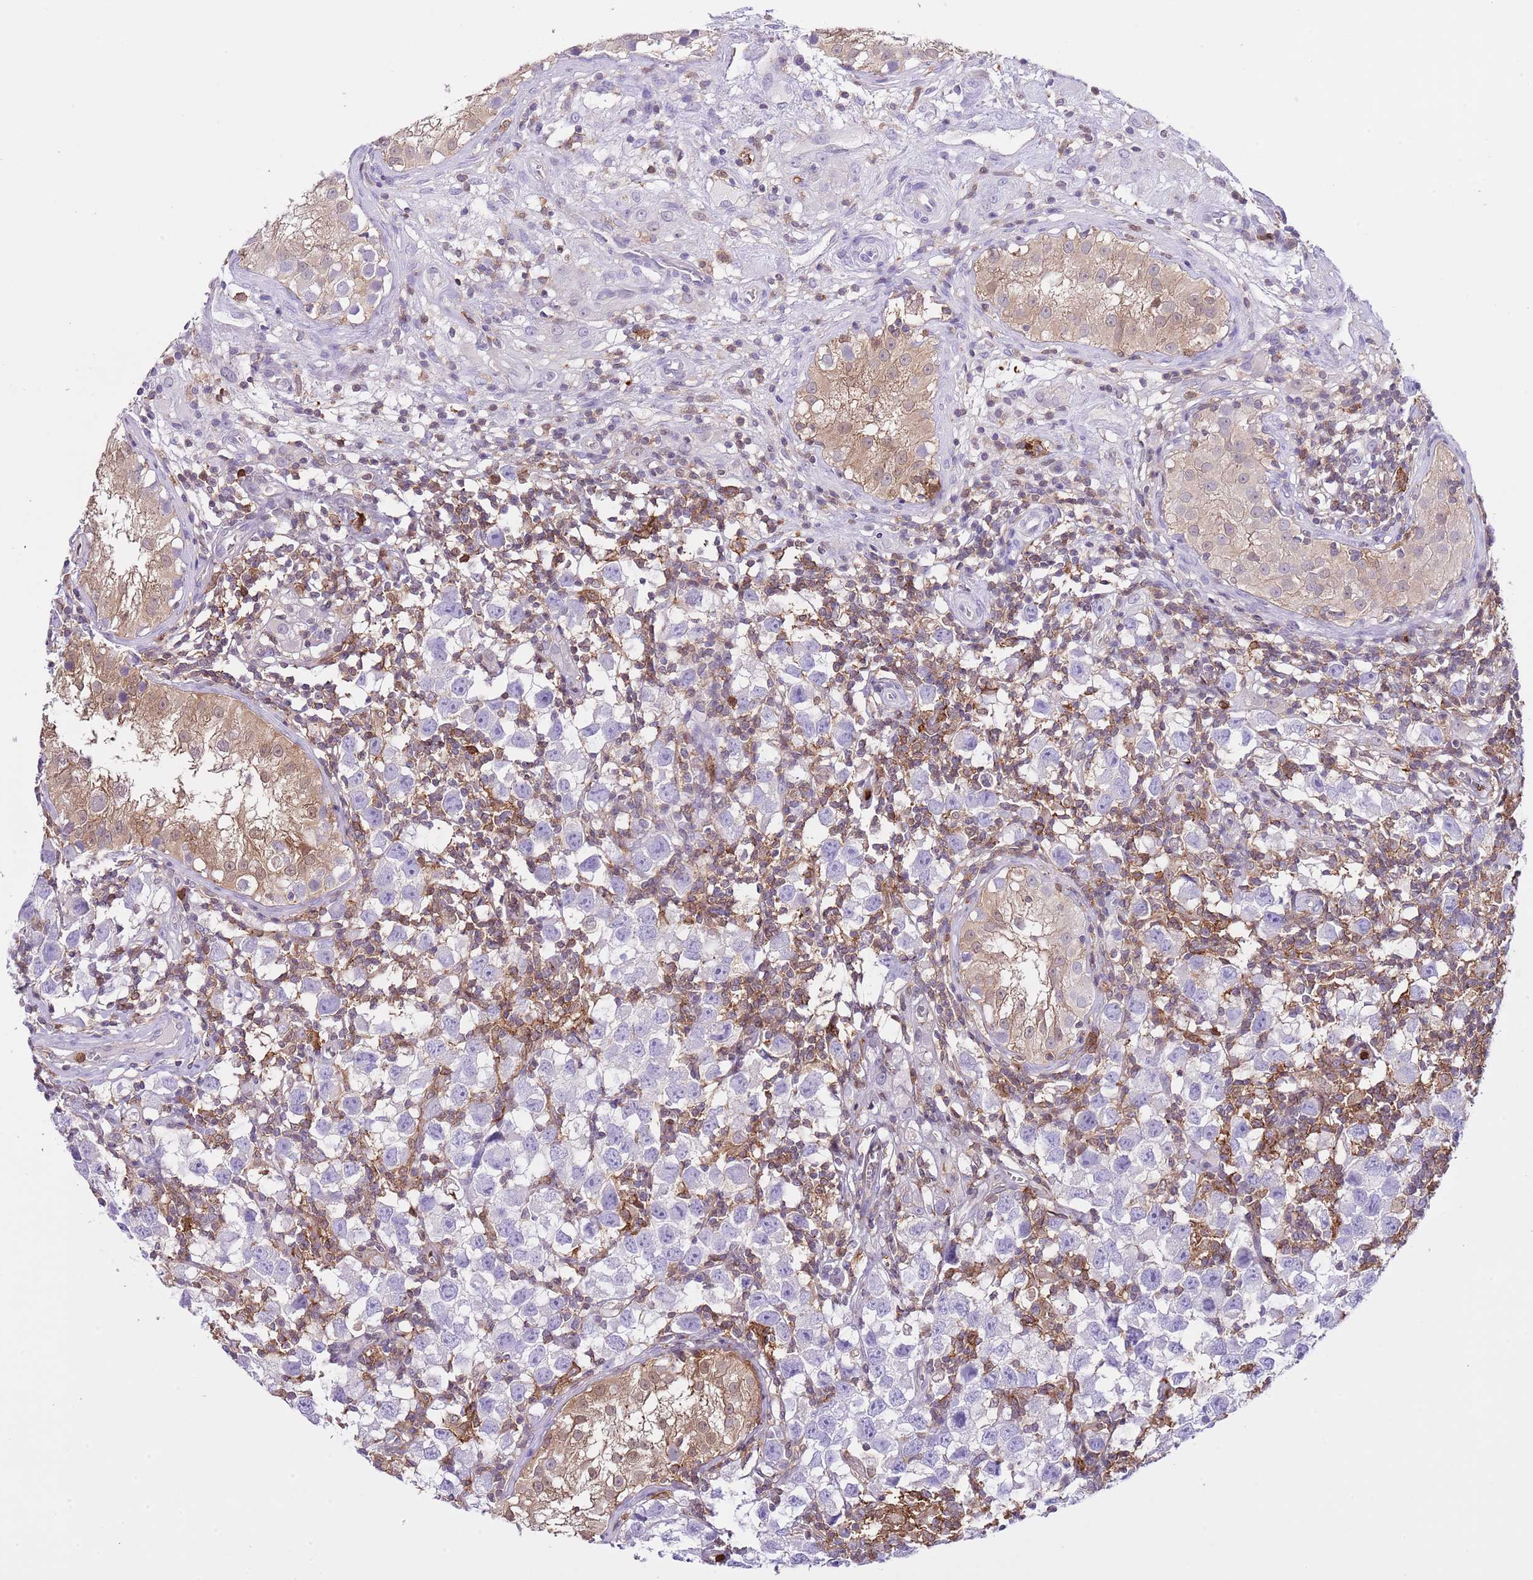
{"staining": {"intensity": "negative", "quantity": "none", "location": "none"}, "tissue": "testis cancer", "cell_type": "Tumor cells", "image_type": "cancer", "snomed": [{"axis": "morphology", "description": "Seminoma, NOS"}, {"axis": "morphology", "description": "Carcinoma, Embryonal, NOS"}, {"axis": "topography", "description": "Testis"}], "caption": "Immunohistochemistry (IHC) of seminoma (testis) demonstrates no staining in tumor cells.", "gene": "EFHD2", "patient": {"sex": "male", "age": 29}}